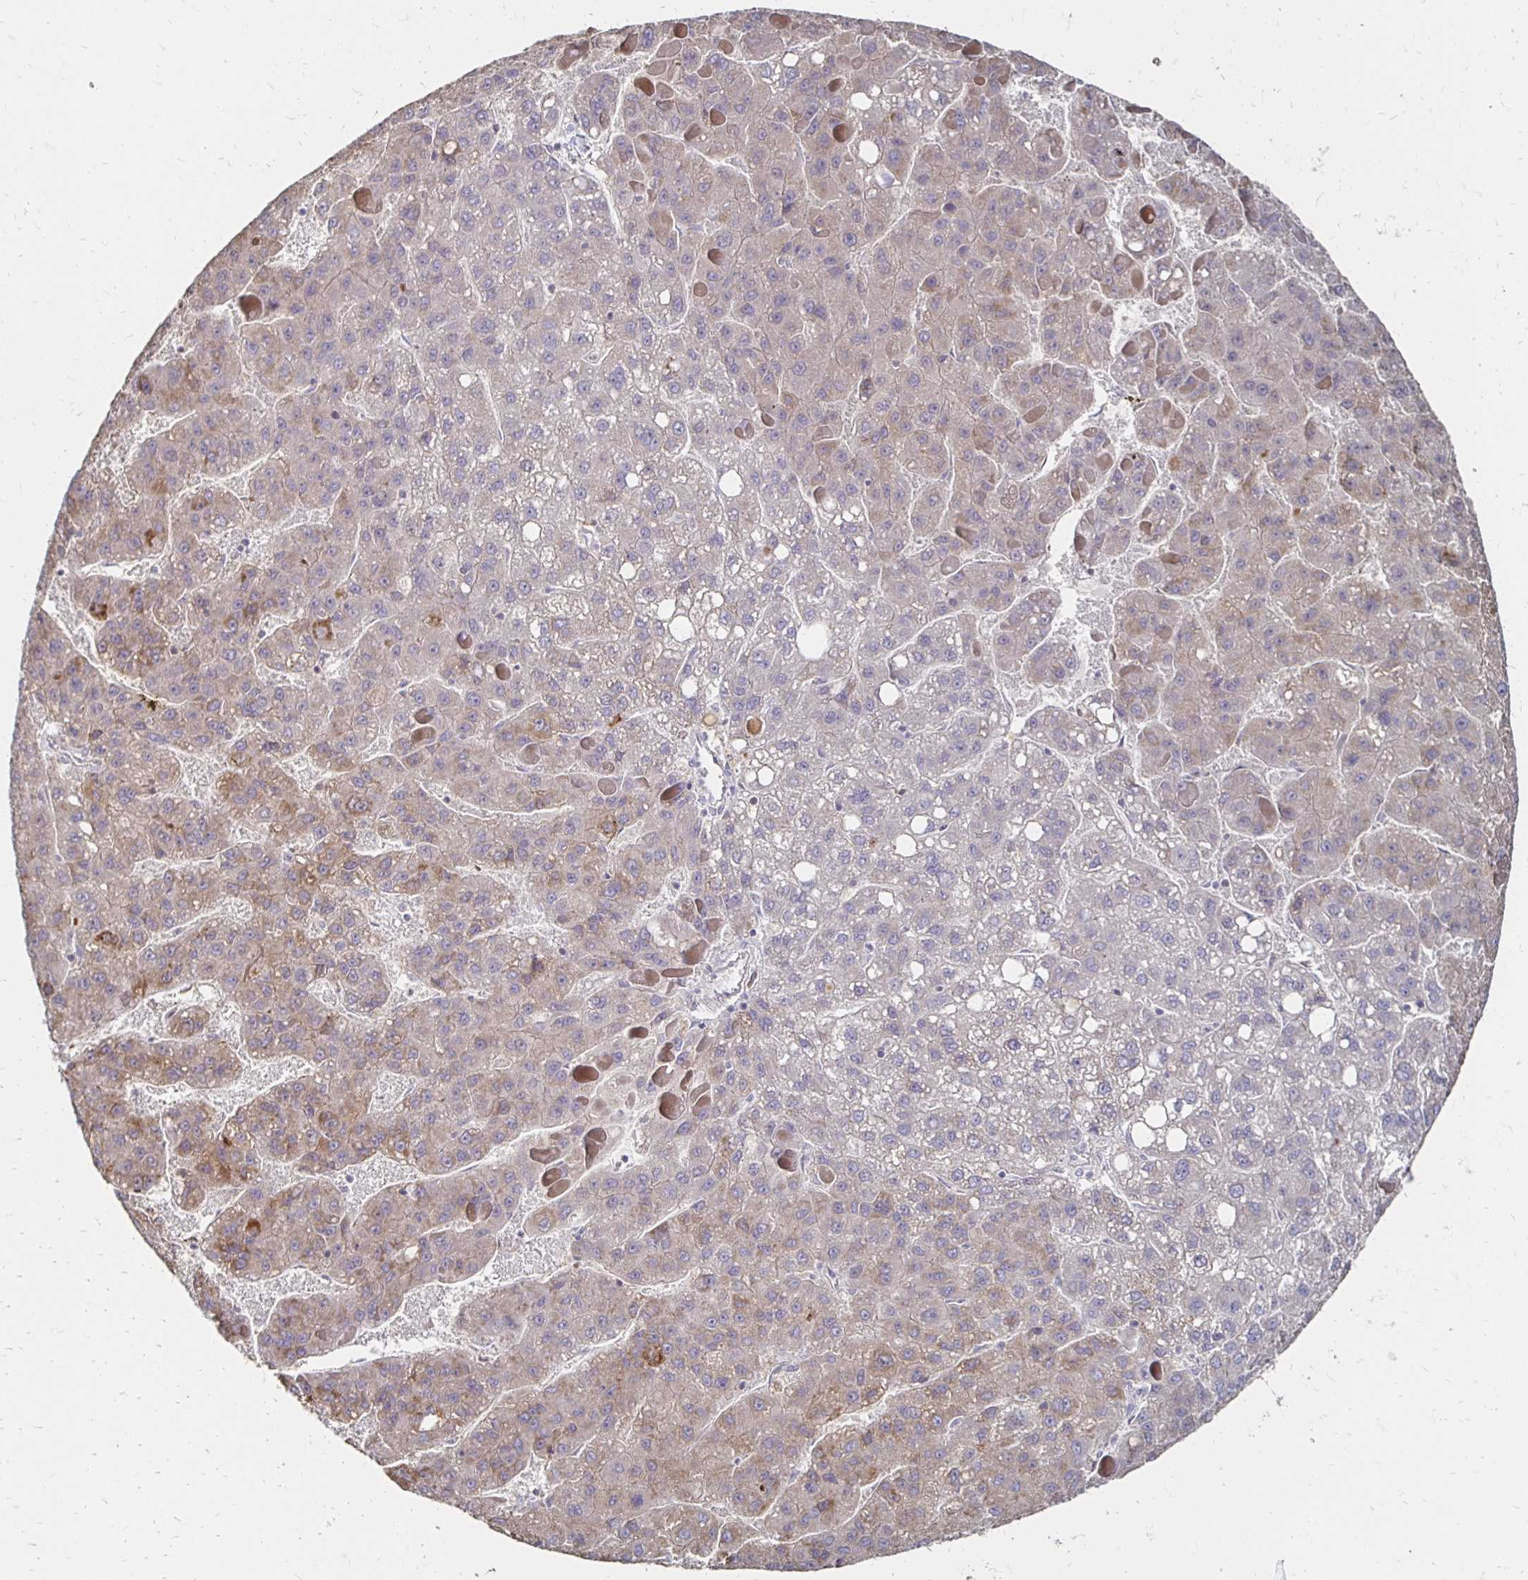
{"staining": {"intensity": "weak", "quantity": "25%-75%", "location": "cytoplasmic/membranous"}, "tissue": "liver cancer", "cell_type": "Tumor cells", "image_type": "cancer", "snomed": [{"axis": "morphology", "description": "Carcinoma, Hepatocellular, NOS"}, {"axis": "topography", "description": "Liver"}], "caption": "The micrograph exhibits staining of liver cancer, revealing weak cytoplasmic/membranous protein expression (brown color) within tumor cells. Immunohistochemistry stains the protein of interest in brown and the nuclei are stained blue.", "gene": "ZNF727", "patient": {"sex": "female", "age": 82}}